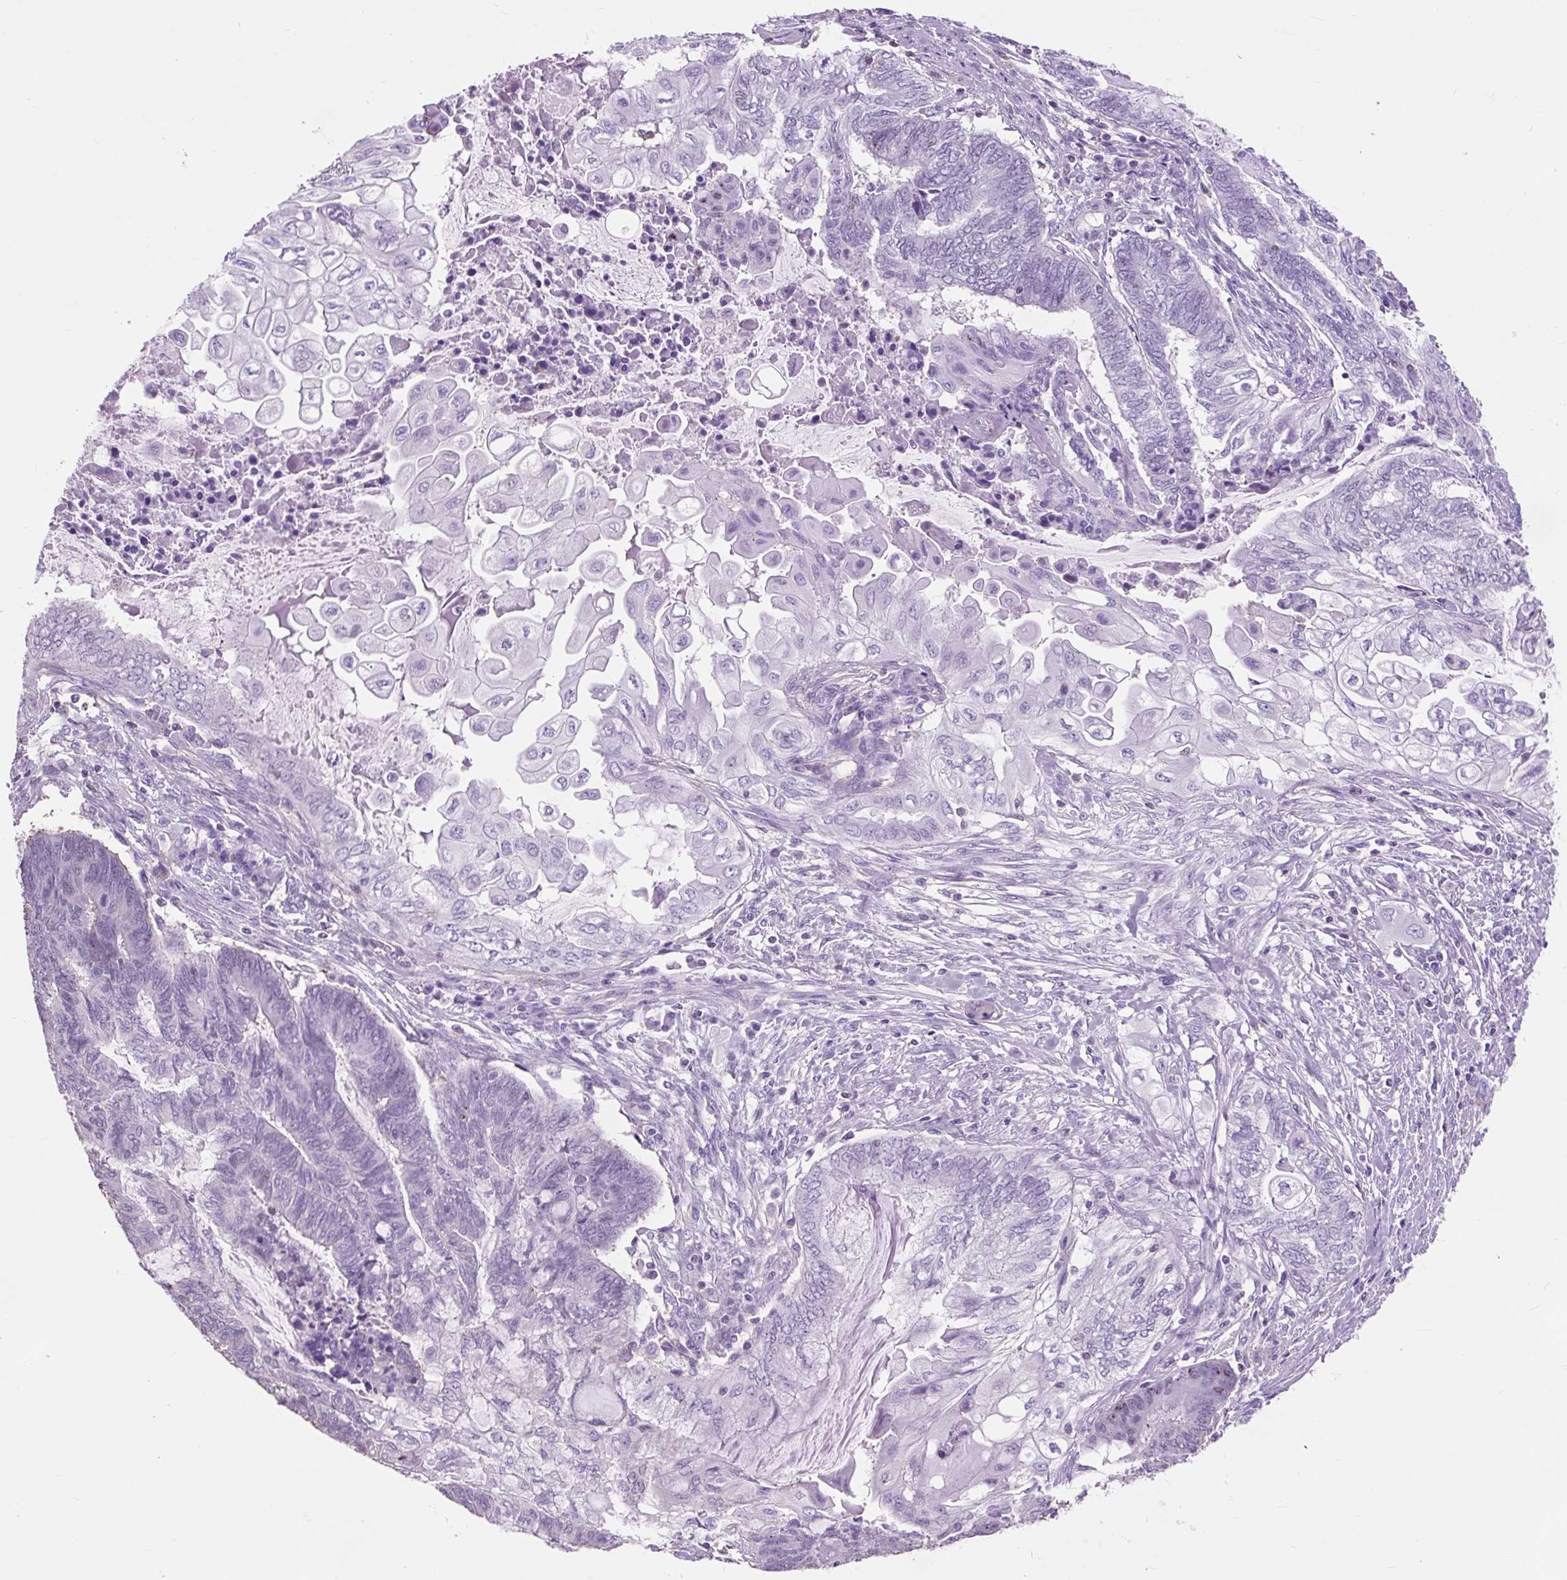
{"staining": {"intensity": "negative", "quantity": "none", "location": "none"}, "tissue": "endometrial cancer", "cell_type": "Tumor cells", "image_type": "cancer", "snomed": [{"axis": "morphology", "description": "Adenocarcinoma, NOS"}, {"axis": "topography", "description": "Uterus"}, {"axis": "topography", "description": "Endometrium"}], "caption": "An IHC image of endometrial cancer is shown. There is no staining in tumor cells of endometrial cancer. Brightfield microscopy of IHC stained with DAB (brown) and hematoxylin (blue), captured at high magnification.", "gene": "OR10A7", "patient": {"sex": "female", "age": 70}}